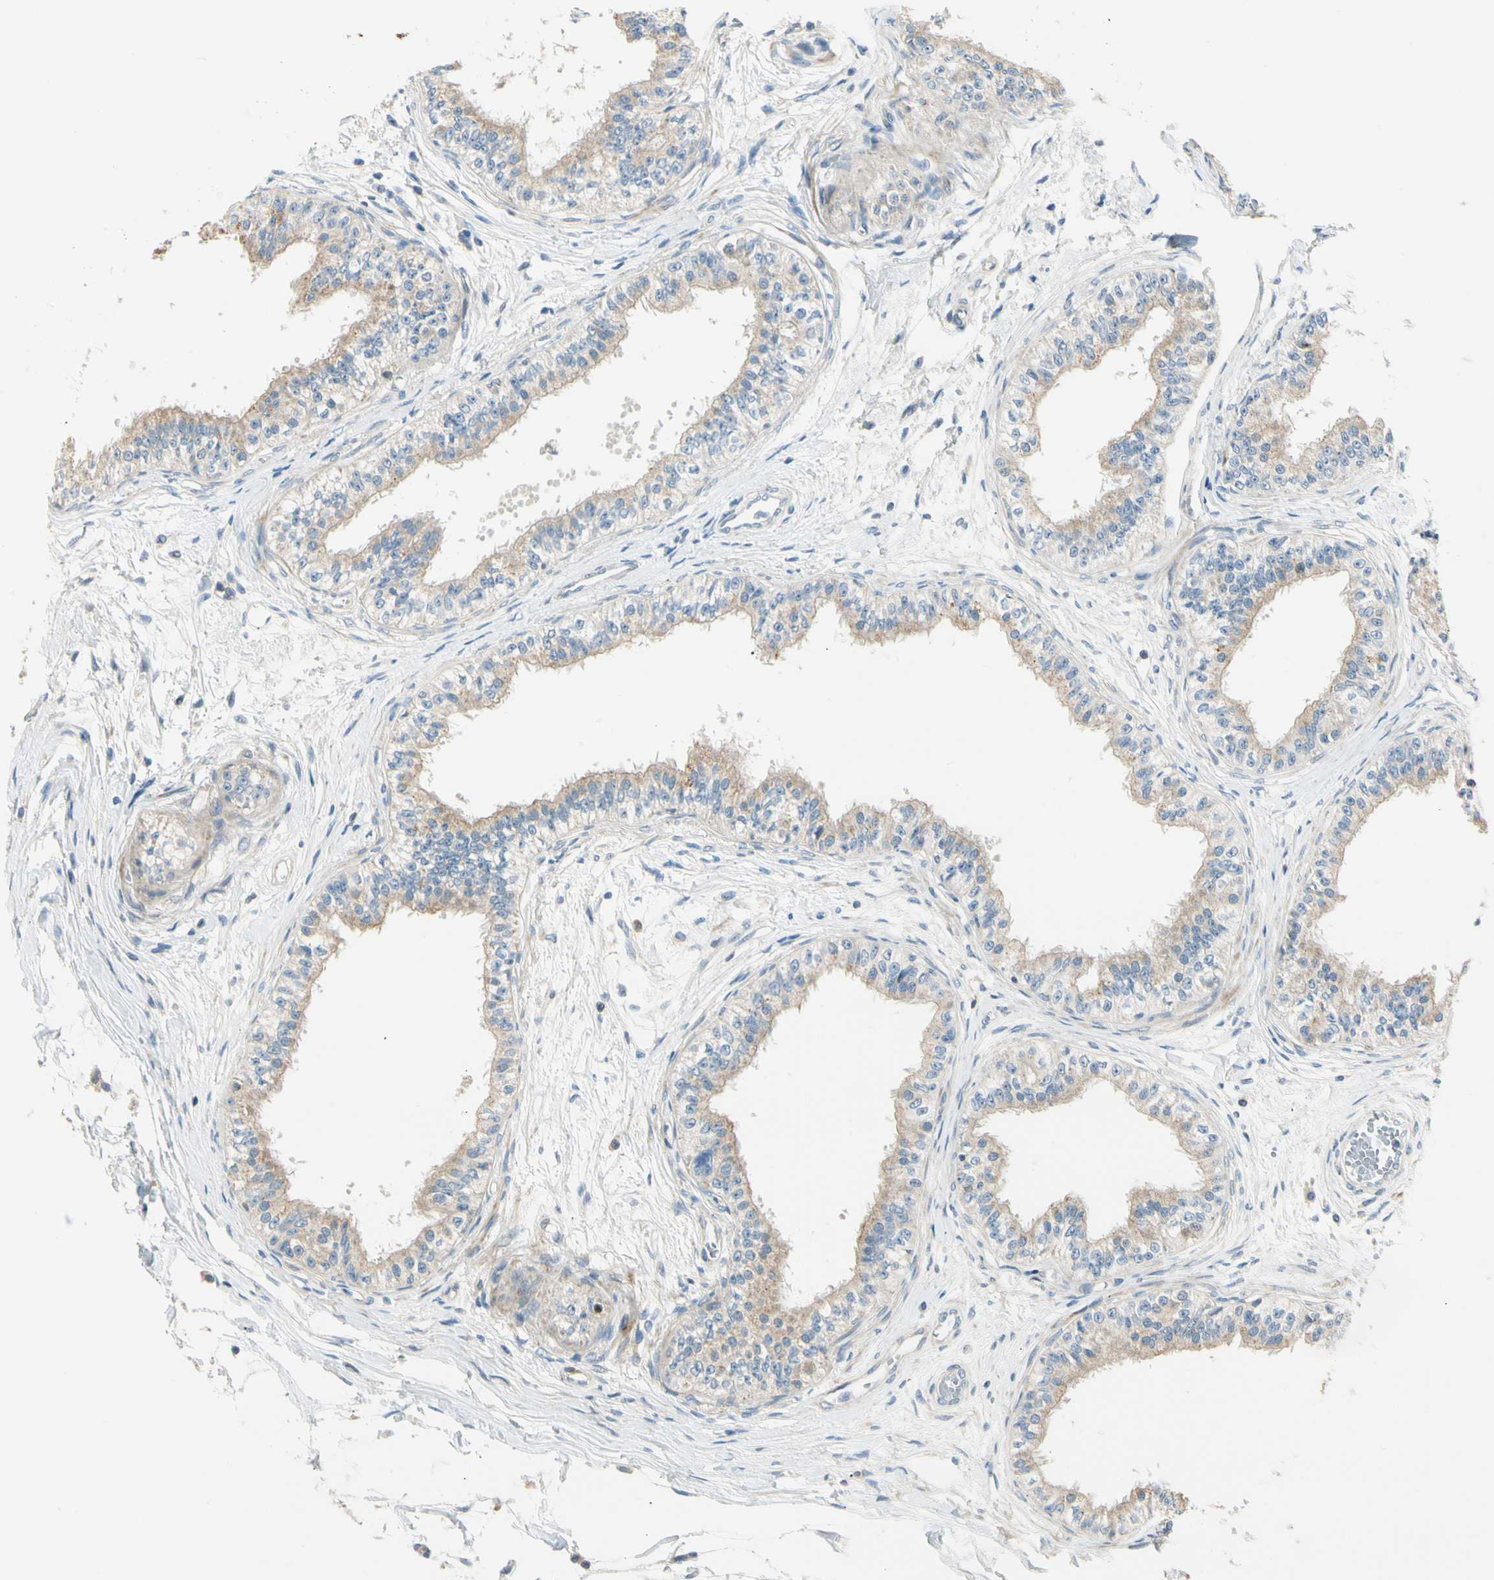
{"staining": {"intensity": "moderate", "quantity": "25%-75%", "location": "cytoplasmic/membranous"}, "tissue": "epididymis", "cell_type": "Glandular cells", "image_type": "normal", "snomed": [{"axis": "morphology", "description": "Normal tissue, NOS"}, {"axis": "morphology", "description": "Adenocarcinoma, metastatic, NOS"}, {"axis": "topography", "description": "Testis"}, {"axis": "topography", "description": "Epididymis"}], "caption": "Brown immunohistochemical staining in unremarkable epididymis shows moderate cytoplasmic/membranous positivity in approximately 25%-75% of glandular cells. (Stains: DAB in brown, nuclei in blue, Microscopy: brightfield microscopy at high magnification).", "gene": "ADGRA3", "patient": {"sex": "male", "age": 26}}